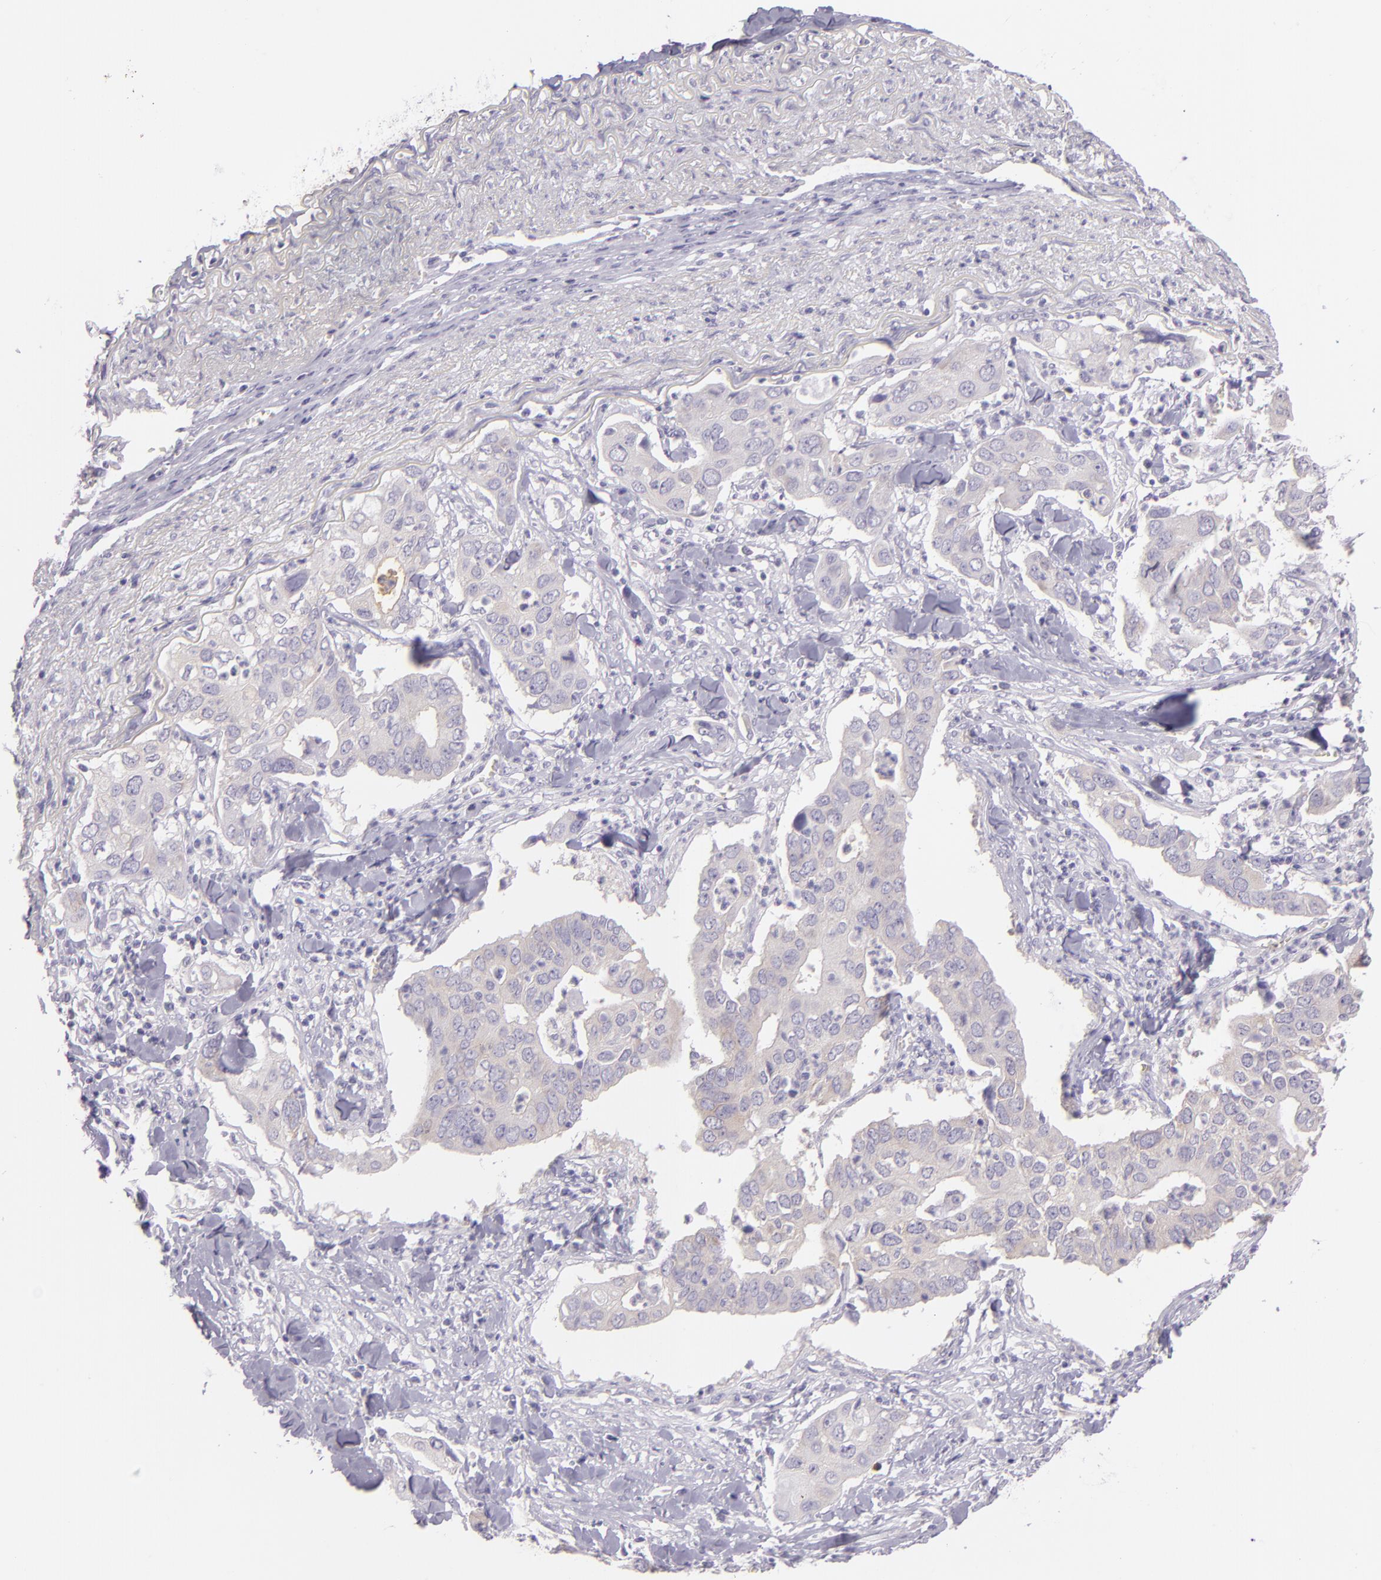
{"staining": {"intensity": "negative", "quantity": "none", "location": "none"}, "tissue": "lung cancer", "cell_type": "Tumor cells", "image_type": "cancer", "snomed": [{"axis": "morphology", "description": "Adenocarcinoma, NOS"}, {"axis": "topography", "description": "Lung"}], "caption": "The immunohistochemistry photomicrograph has no significant staining in tumor cells of adenocarcinoma (lung) tissue.", "gene": "ZC3H7B", "patient": {"sex": "male", "age": 48}}